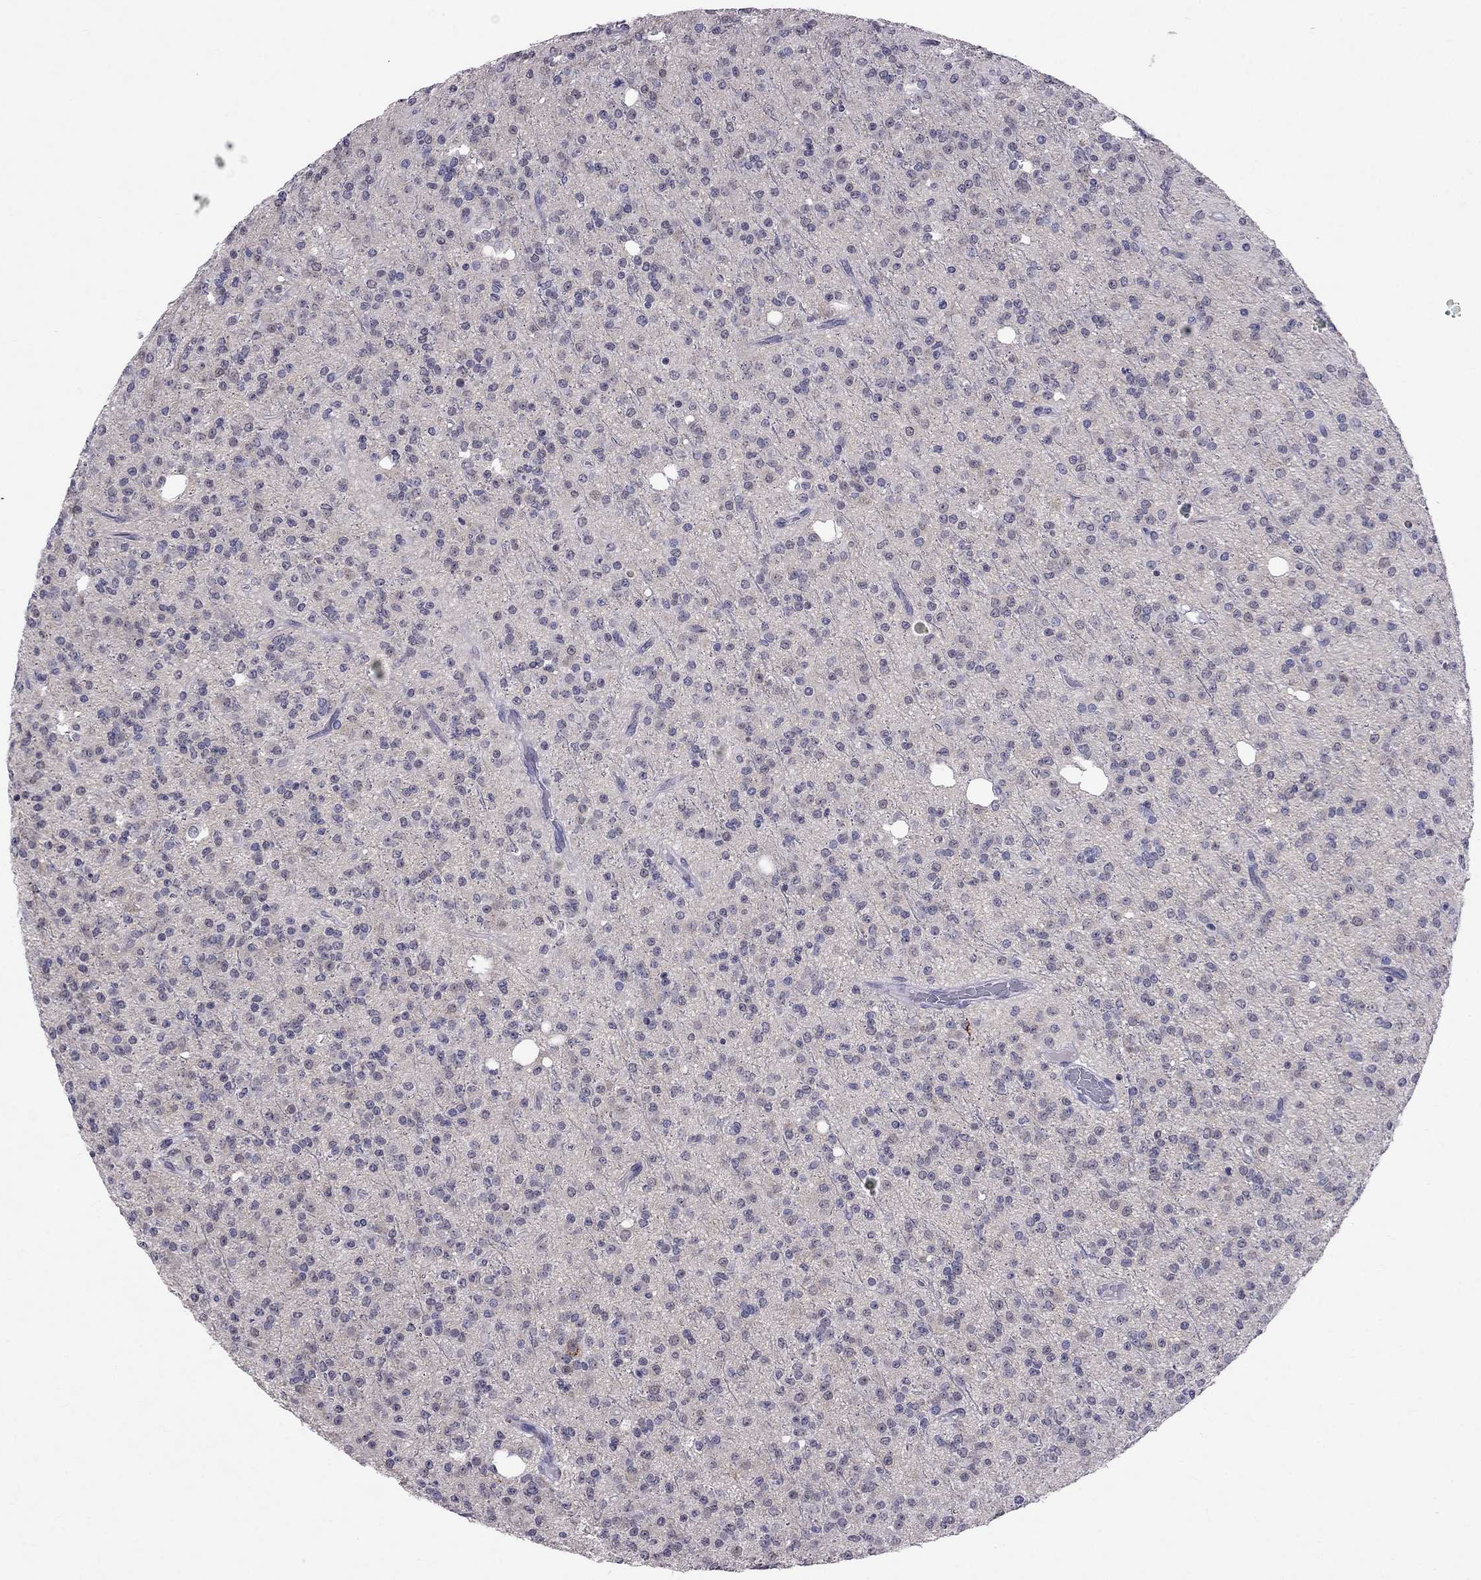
{"staining": {"intensity": "negative", "quantity": "none", "location": "none"}, "tissue": "glioma", "cell_type": "Tumor cells", "image_type": "cancer", "snomed": [{"axis": "morphology", "description": "Glioma, malignant, Low grade"}, {"axis": "topography", "description": "Brain"}], "caption": "Tumor cells are negative for brown protein staining in glioma.", "gene": "MYO3B", "patient": {"sex": "male", "age": 27}}